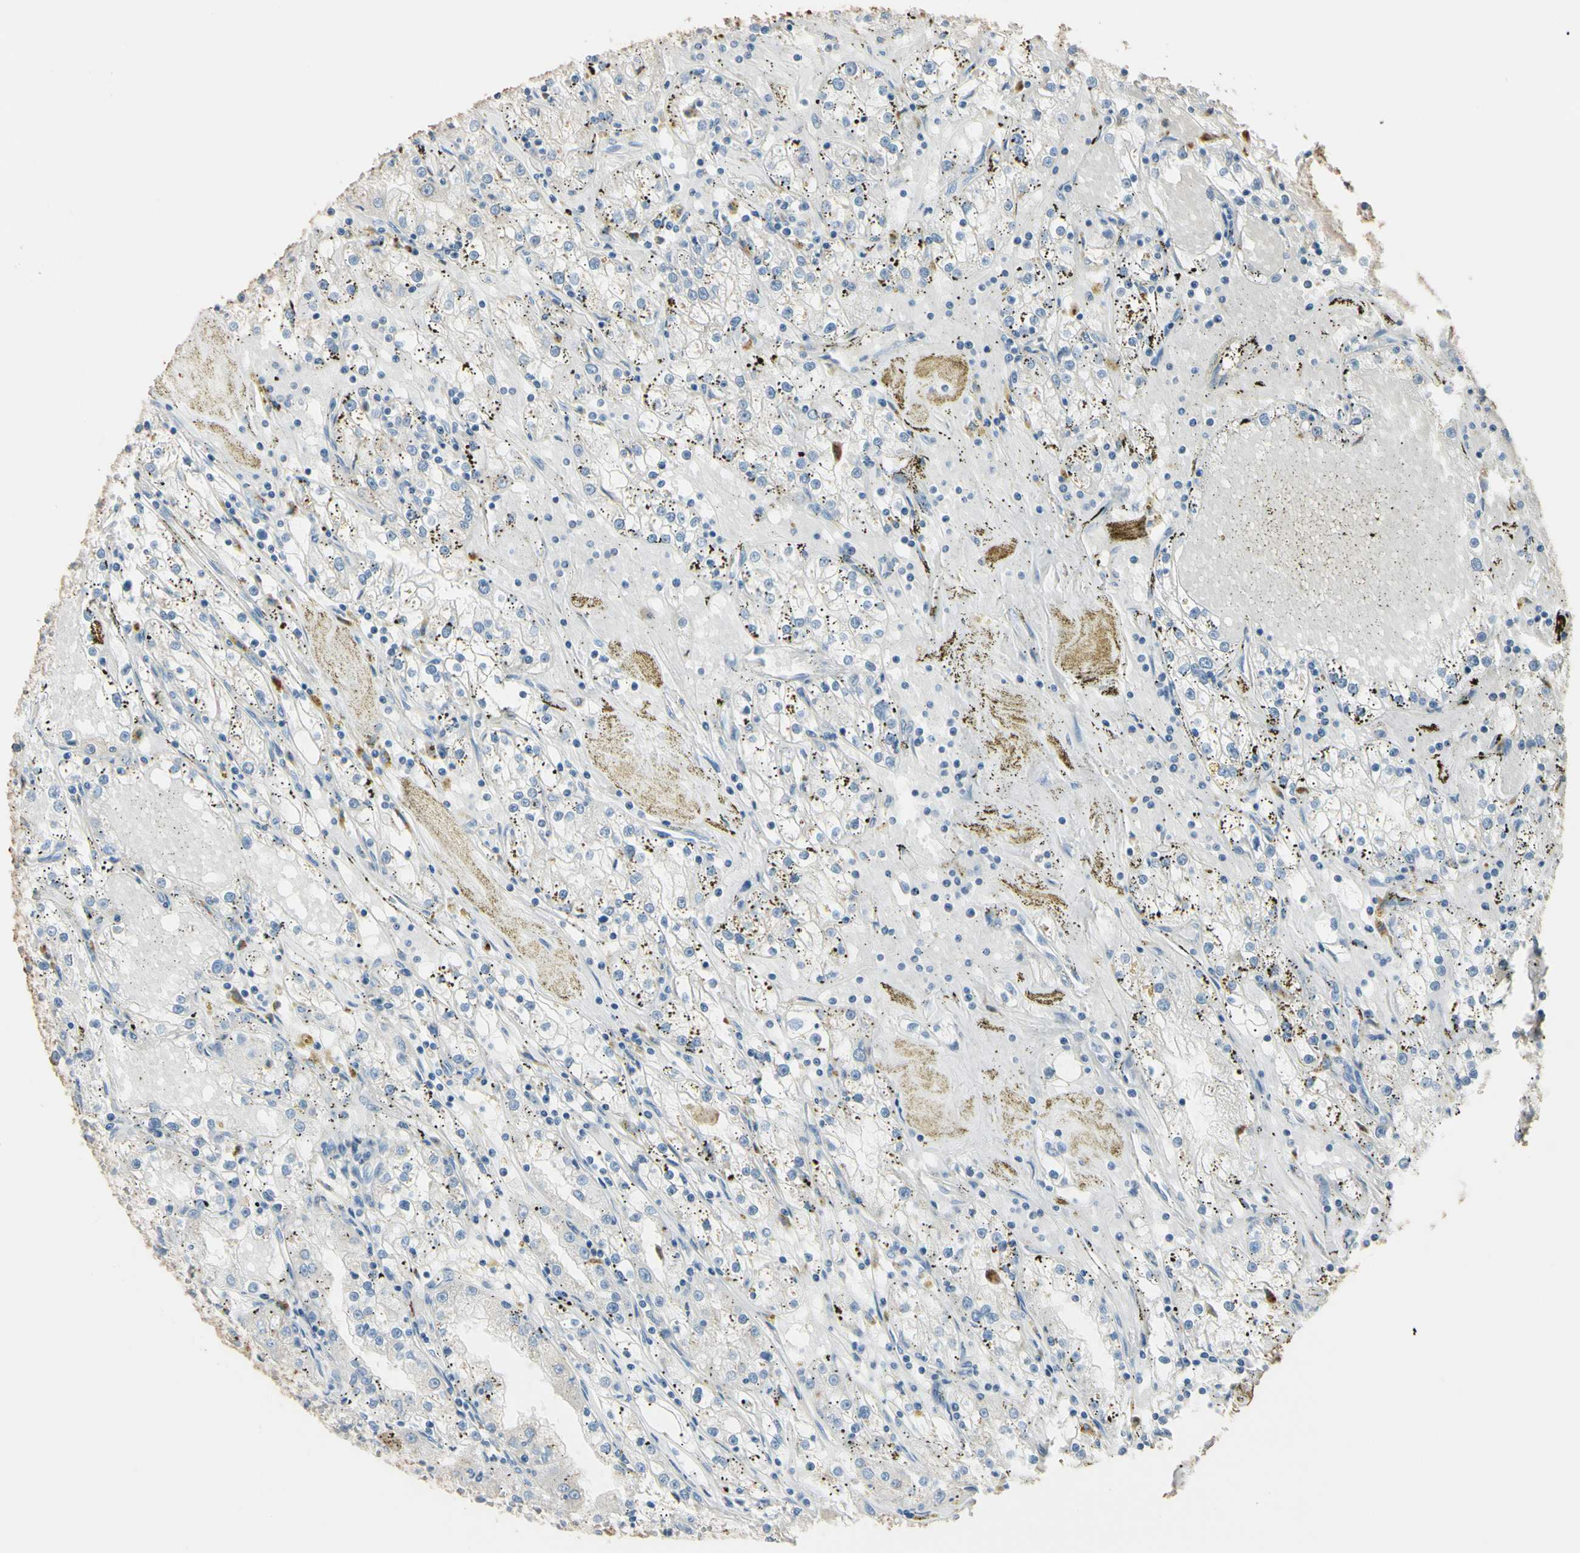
{"staining": {"intensity": "negative", "quantity": "none", "location": "none"}, "tissue": "renal cancer", "cell_type": "Tumor cells", "image_type": "cancer", "snomed": [{"axis": "morphology", "description": "Adenocarcinoma, NOS"}, {"axis": "topography", "description": "Kidney"}], "caption": "DAB (3,3'-diaminobenzidine) immunohistochemical staining of human renal cancer (adenocarcinoma) displays no significant positivity in tumor cells. (DAB immunohistochemistry (IHC), high magnification).", "gene": "ANGPTL1", "patient": {"sex": "male", "age": 56}}